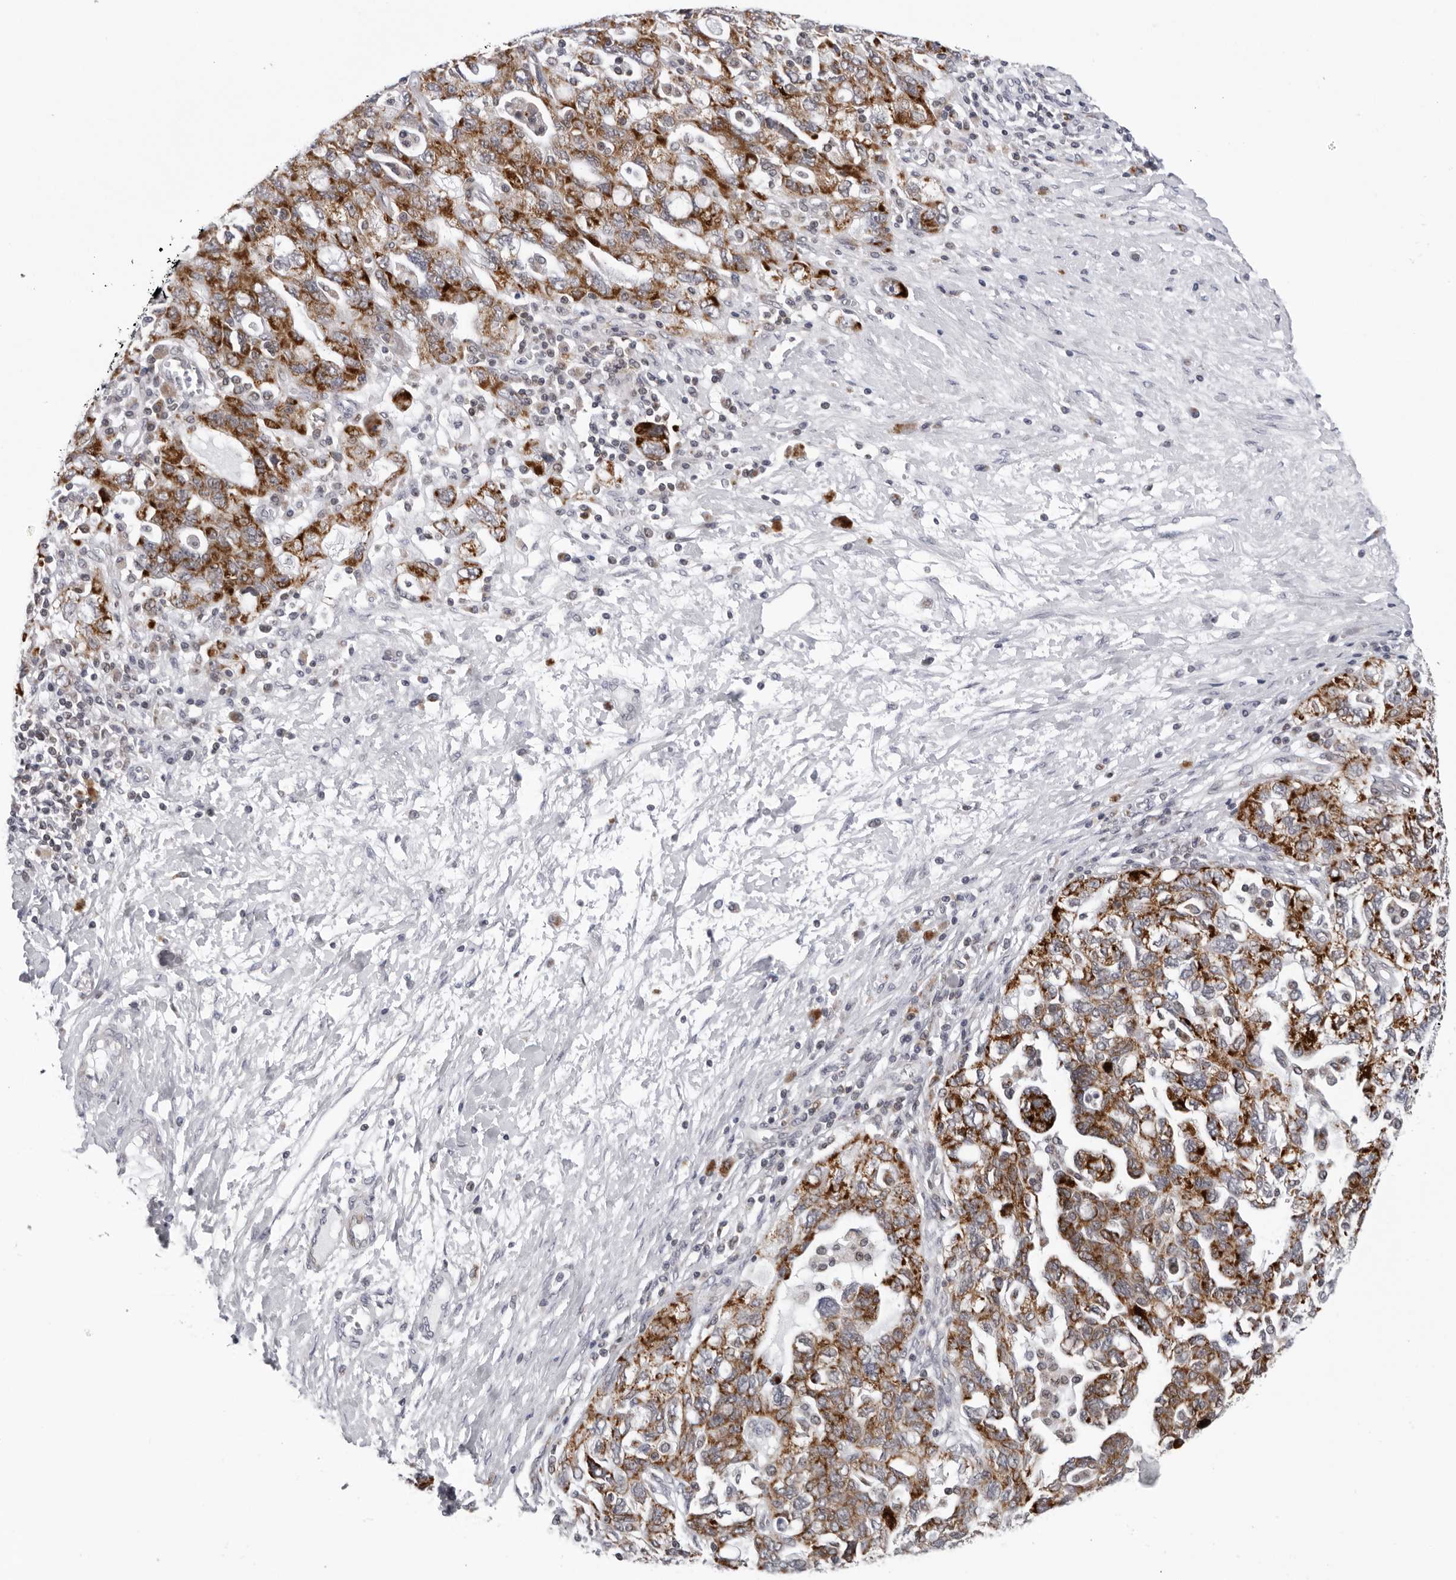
{"staining": {"intensity": "strong", "quantity": ">75%", "location": "cytoplasmic/membranous"}, "tissue": "ovarian cancer", "cell_type": "Tumor cells", "image_type": "cancer", "snomed": [{"axis": "morphology", "description": "Carcinoma, NOS"}, {"axis": "morphology", "description": "Cystadenocarcinoma, serous, NOS"}, {"axis": "topography", "description": "Ovary"}], "caption": "High-power microscopy captured an immunohistochemistry (IHC) micrograph of ovarian carcinoma, revealing strong cytoplasmic/membranous expression in approximately >75% of tumor cells. (Brightfield microscopy of DAB IHC at high magnification).", "gene": "CPT2", "patient": {"sex": "female", "age": 69}}